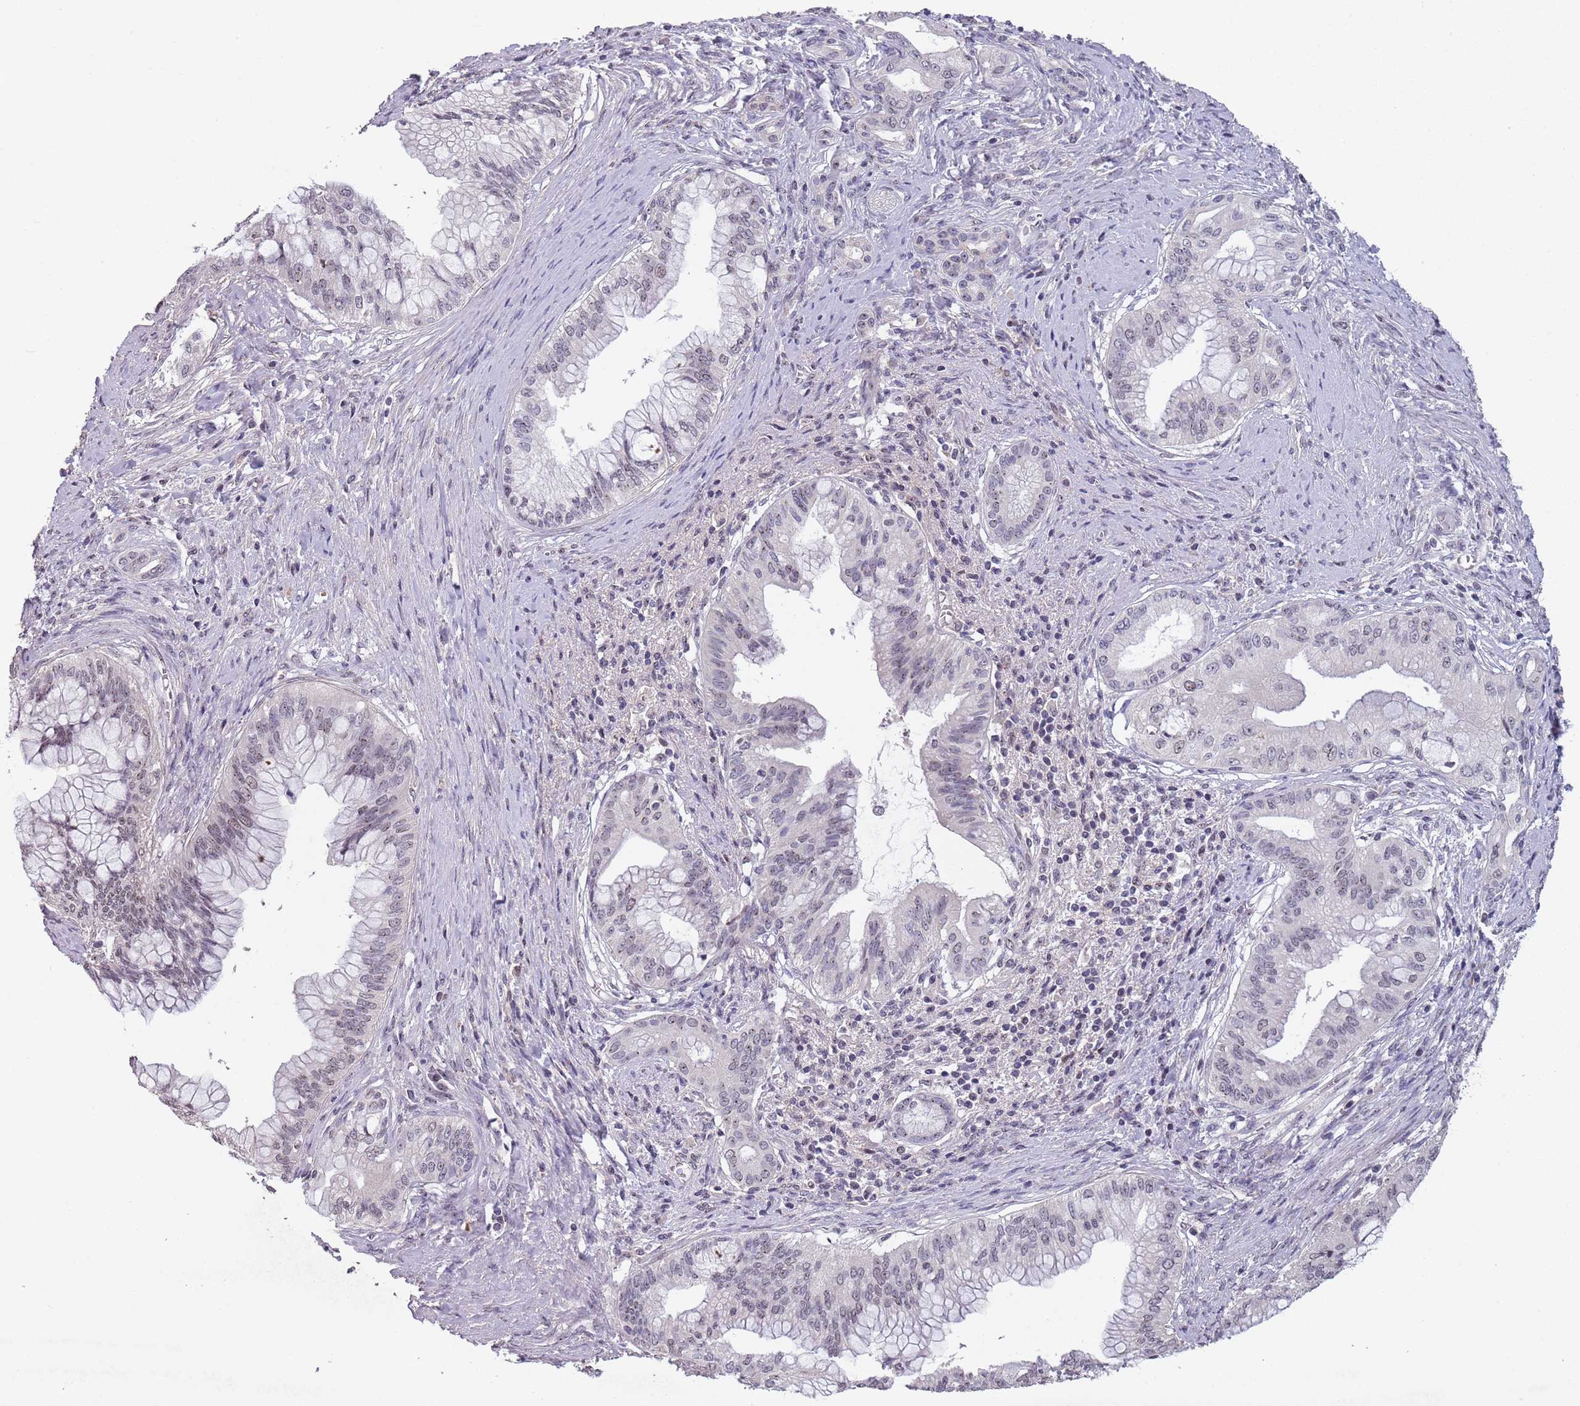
{"staining": {"intensity": "negative", "quantity": "none", "location": "none"}, "tissue": "pancreatic cancer", "cell_type": "Tumor cells", "image_type": "cancer", "snomed": [{"axis": "morphology", "description": "Adenocarcinoma, NOS"}, {"axis": "topography", "description": "Pancreas"}], "caption": "IHC micrograph of pancreatic cancer stained for a protein (brown), which exhibits no positivity in tumor cells.", "gene": "CIZ1", "patient": {"sex": "male", "age": 46}}